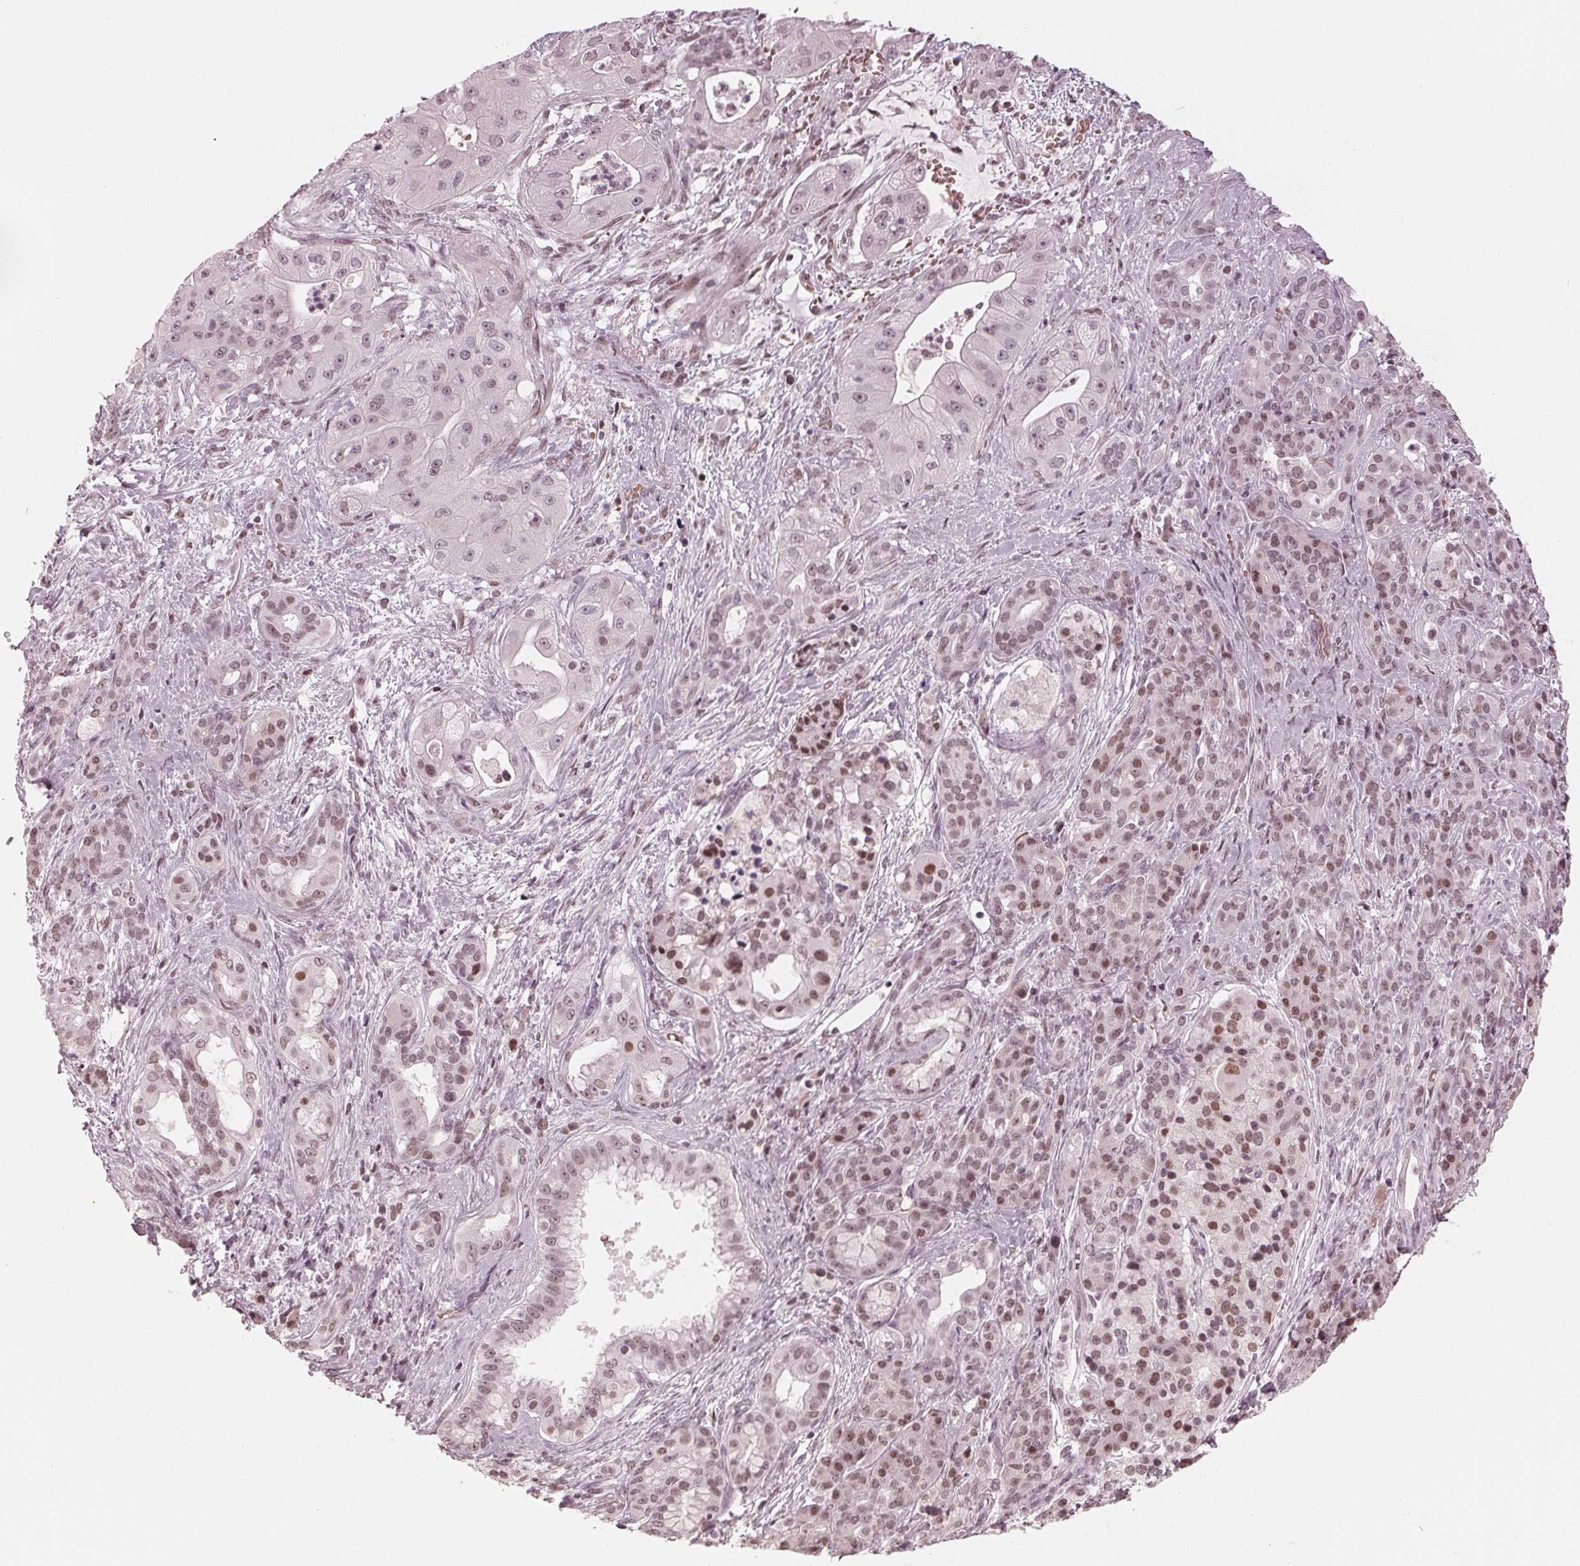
{"staining": {"intensity": "weak", "quantity": "<25%", "location": "nuclear"}, "tissue": "pancreatic cancer", "cell_type": "Tumor cells", "image_type": "cancer", "snomed": [{"axis": "morphology", "description": "Normal tissue, NOS"}, {"axis": "morphology", "description": "Inflammation, NOS"}, {"axis": "morphology", "description": "Adenocarcinoma, NOS"}, {"axis": "topography", "description": "Pancreas"}], "caption": "Image shows no significant protein staining in tumor cells of adenocarcinoma (pancreatic).", "gene": "DNMT3L", "patient": {"sex": "male", "age": 57}}